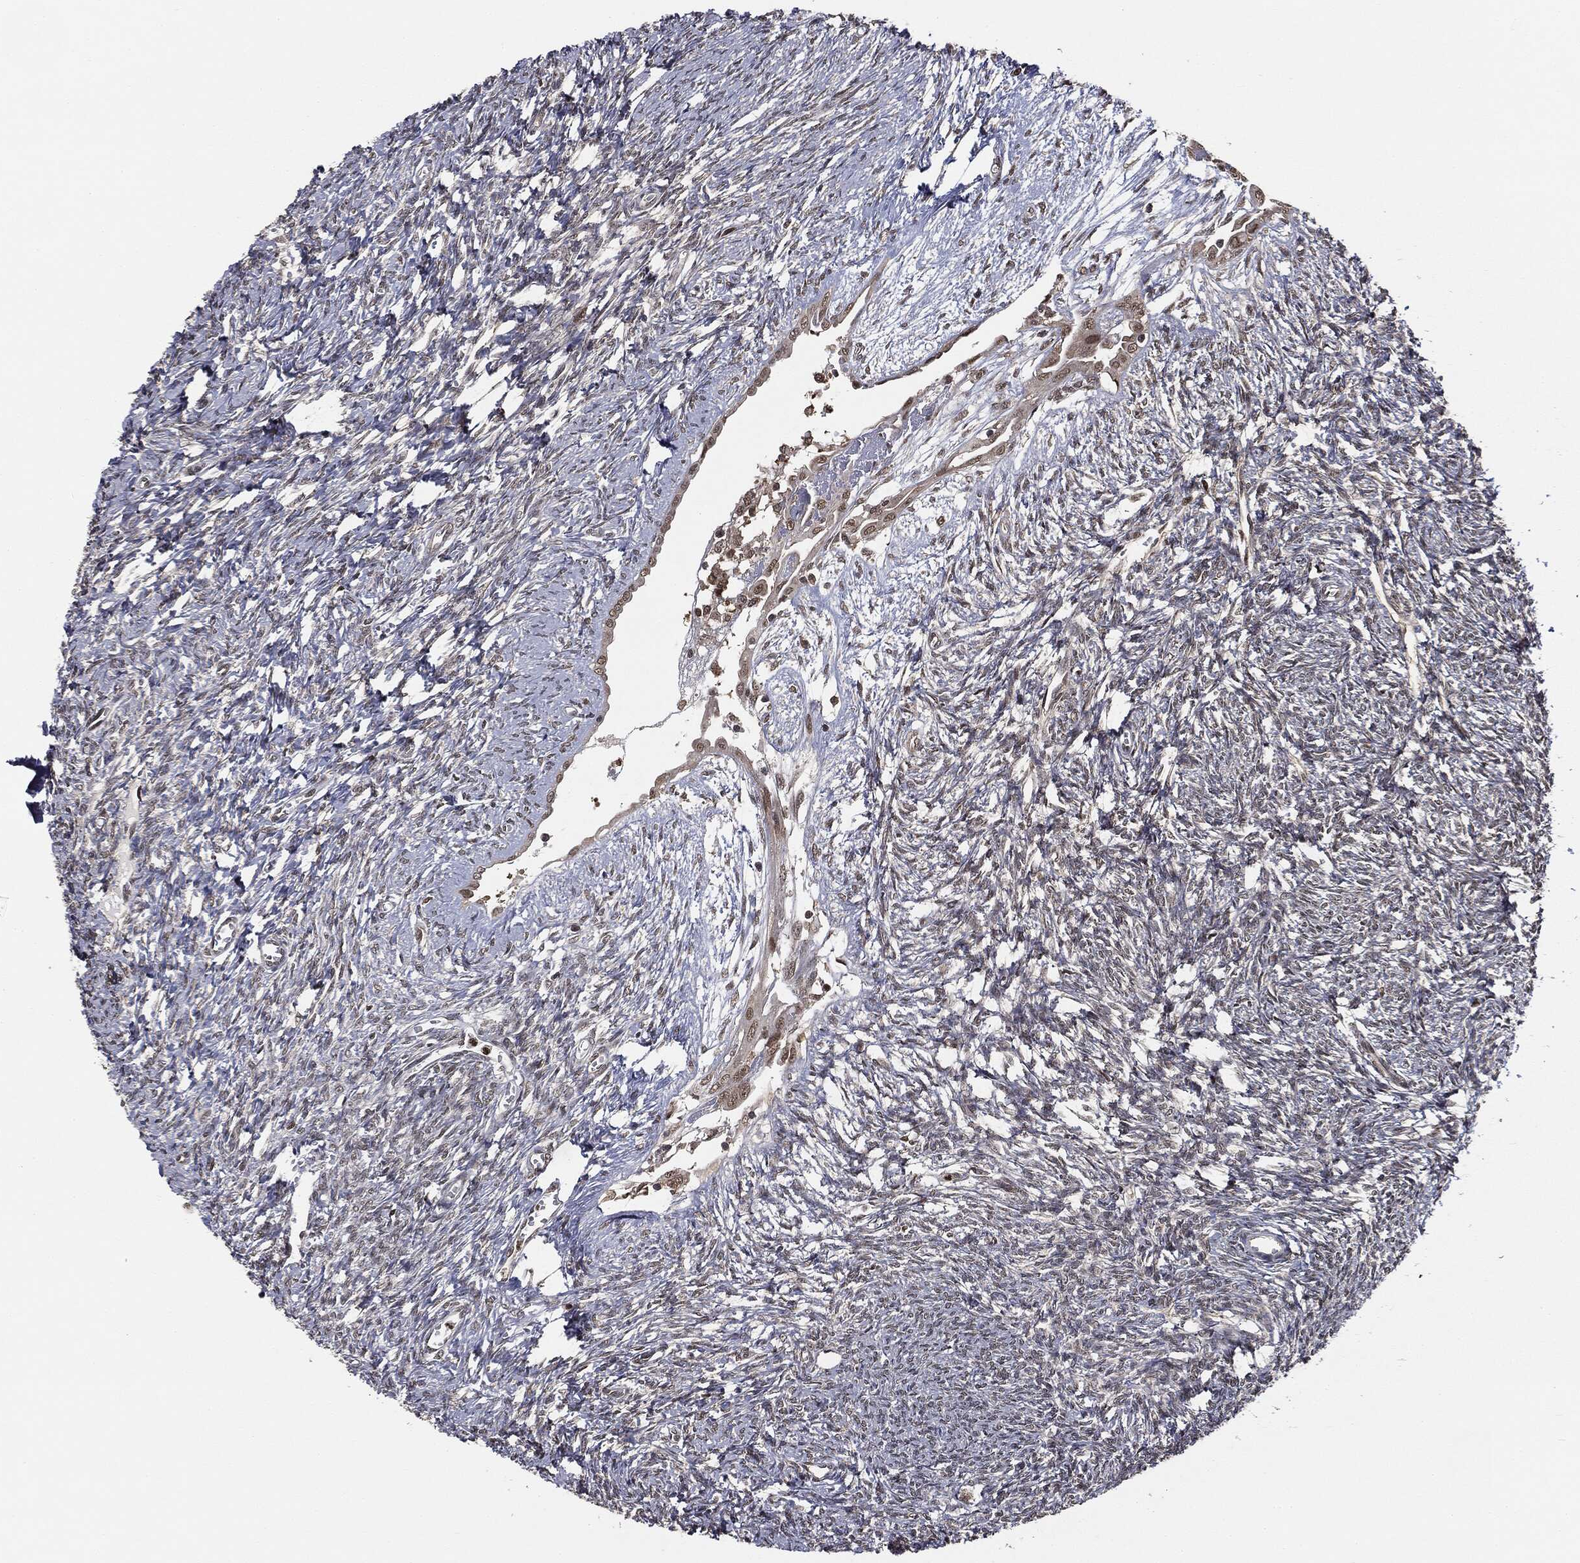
{"staining": {"intensity": "negative", "quantity": "none", "location": "none"}, "tissue": "ovary", "cell_type": "Follicle cells", "image_type": "normal", "snomed": [{"axis": "morphology", "description": "Normal tissue, NOS"}, {"axis": "topography", "description": "Fallopian tube"}, {"axis": "topography", "description": "Ovary"}], "caption": "Follicle cells are negative for brown protein staining in benign ovary. The staining was performed using DAB to visualize the protein expression in brown, while the nuclei were stained in blue with hematoxylin (Magnification: 20x).", "gene": "TBC1D22A", "patient": {"sex": "female", "age": 33}}